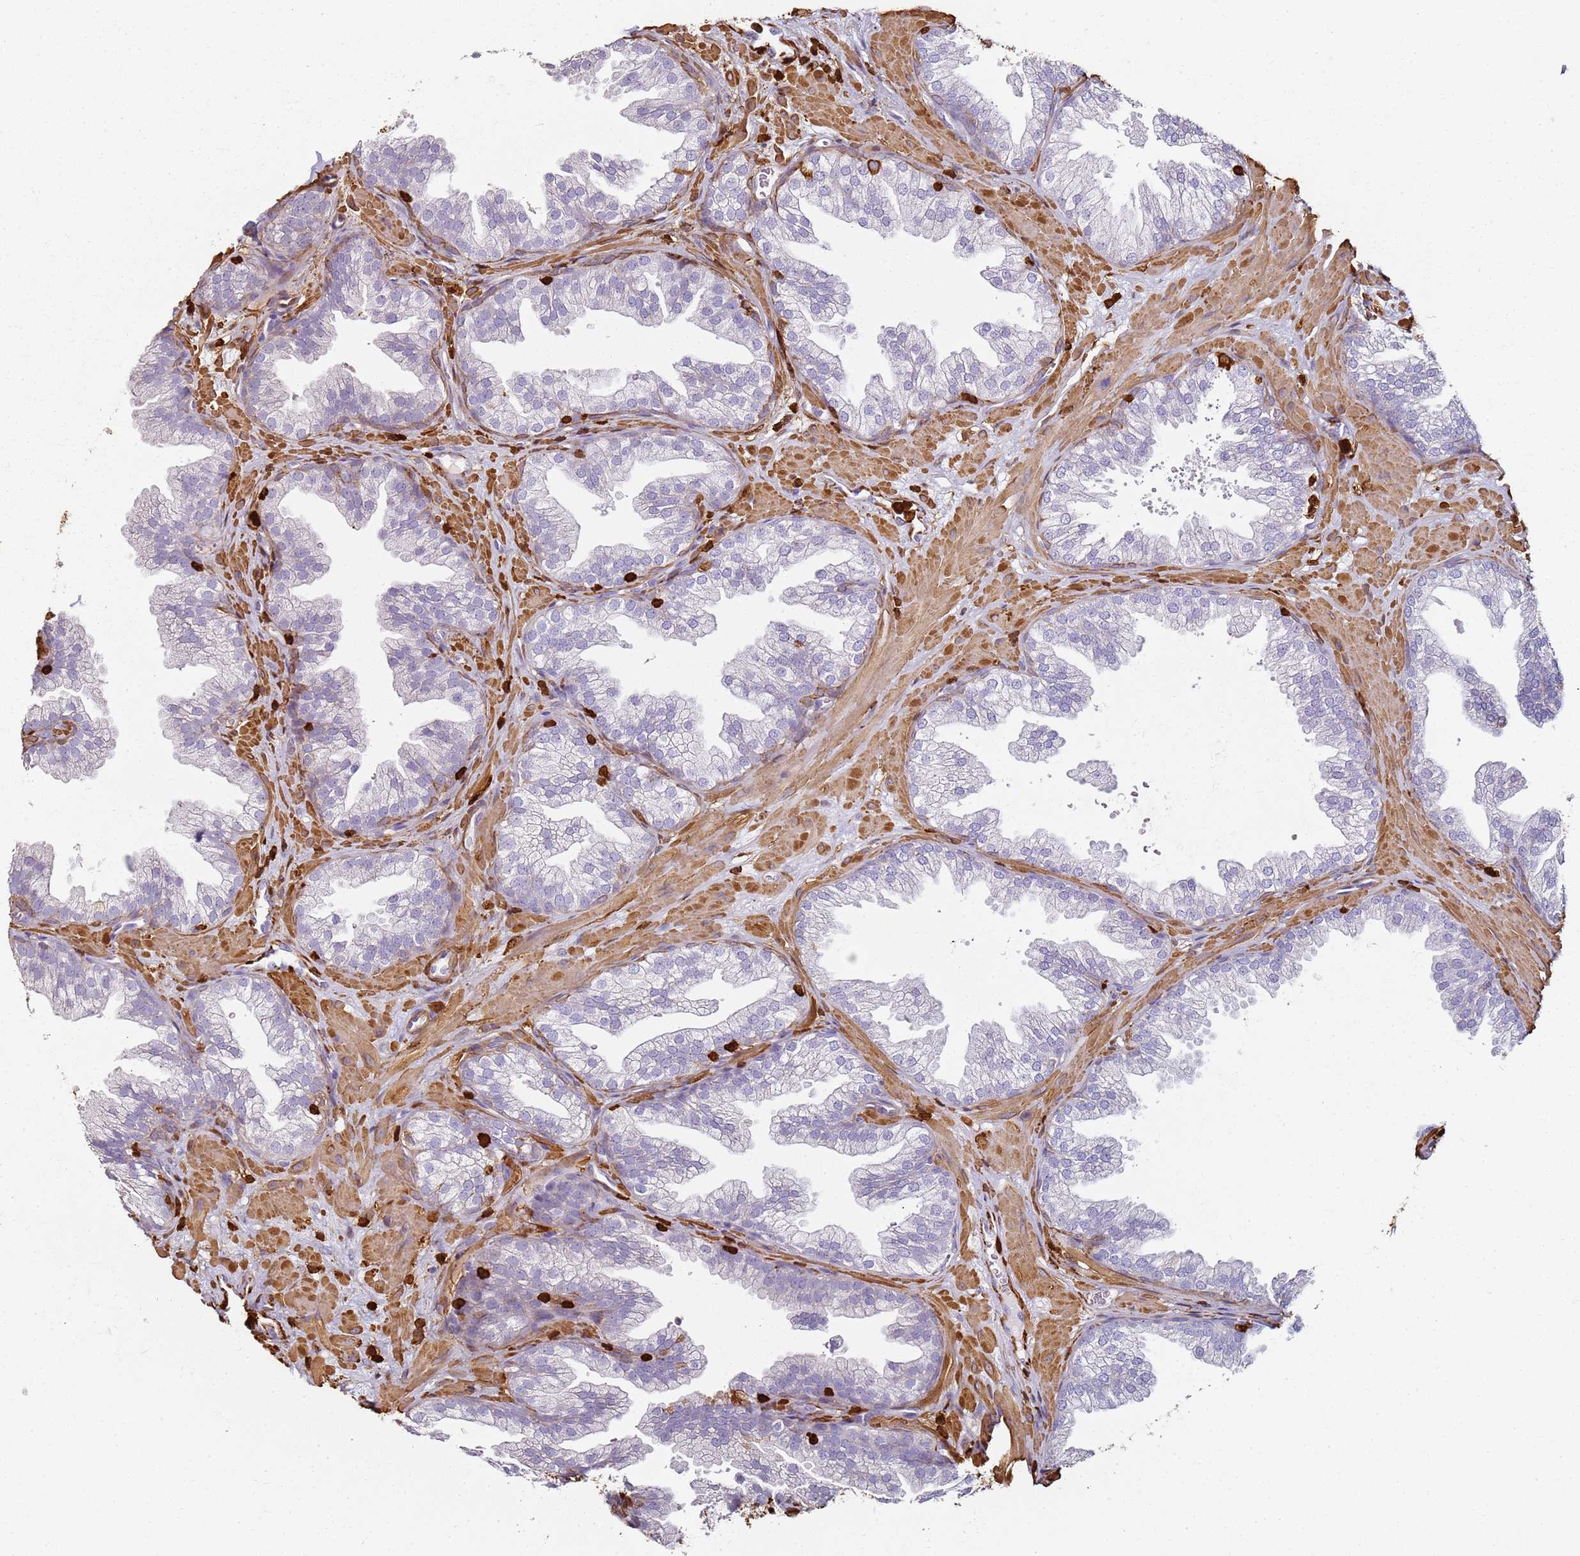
{"staining": {"intensity": "negative", "quantity": "none", "location": "none"}, "tissue": "prostate", "cell_type": "Glandular cells", "image_type": "normal", "snomed": [{"axis": "morphology", "description": "Normal tissue, NOS"}, {"axis": "topography", "description": "Prostate"}], "caption": "IHC of benign prostate shows no staining in glandular cells.", "gene": "S100A4", "patient": {"sex": "male", "age": 37}}